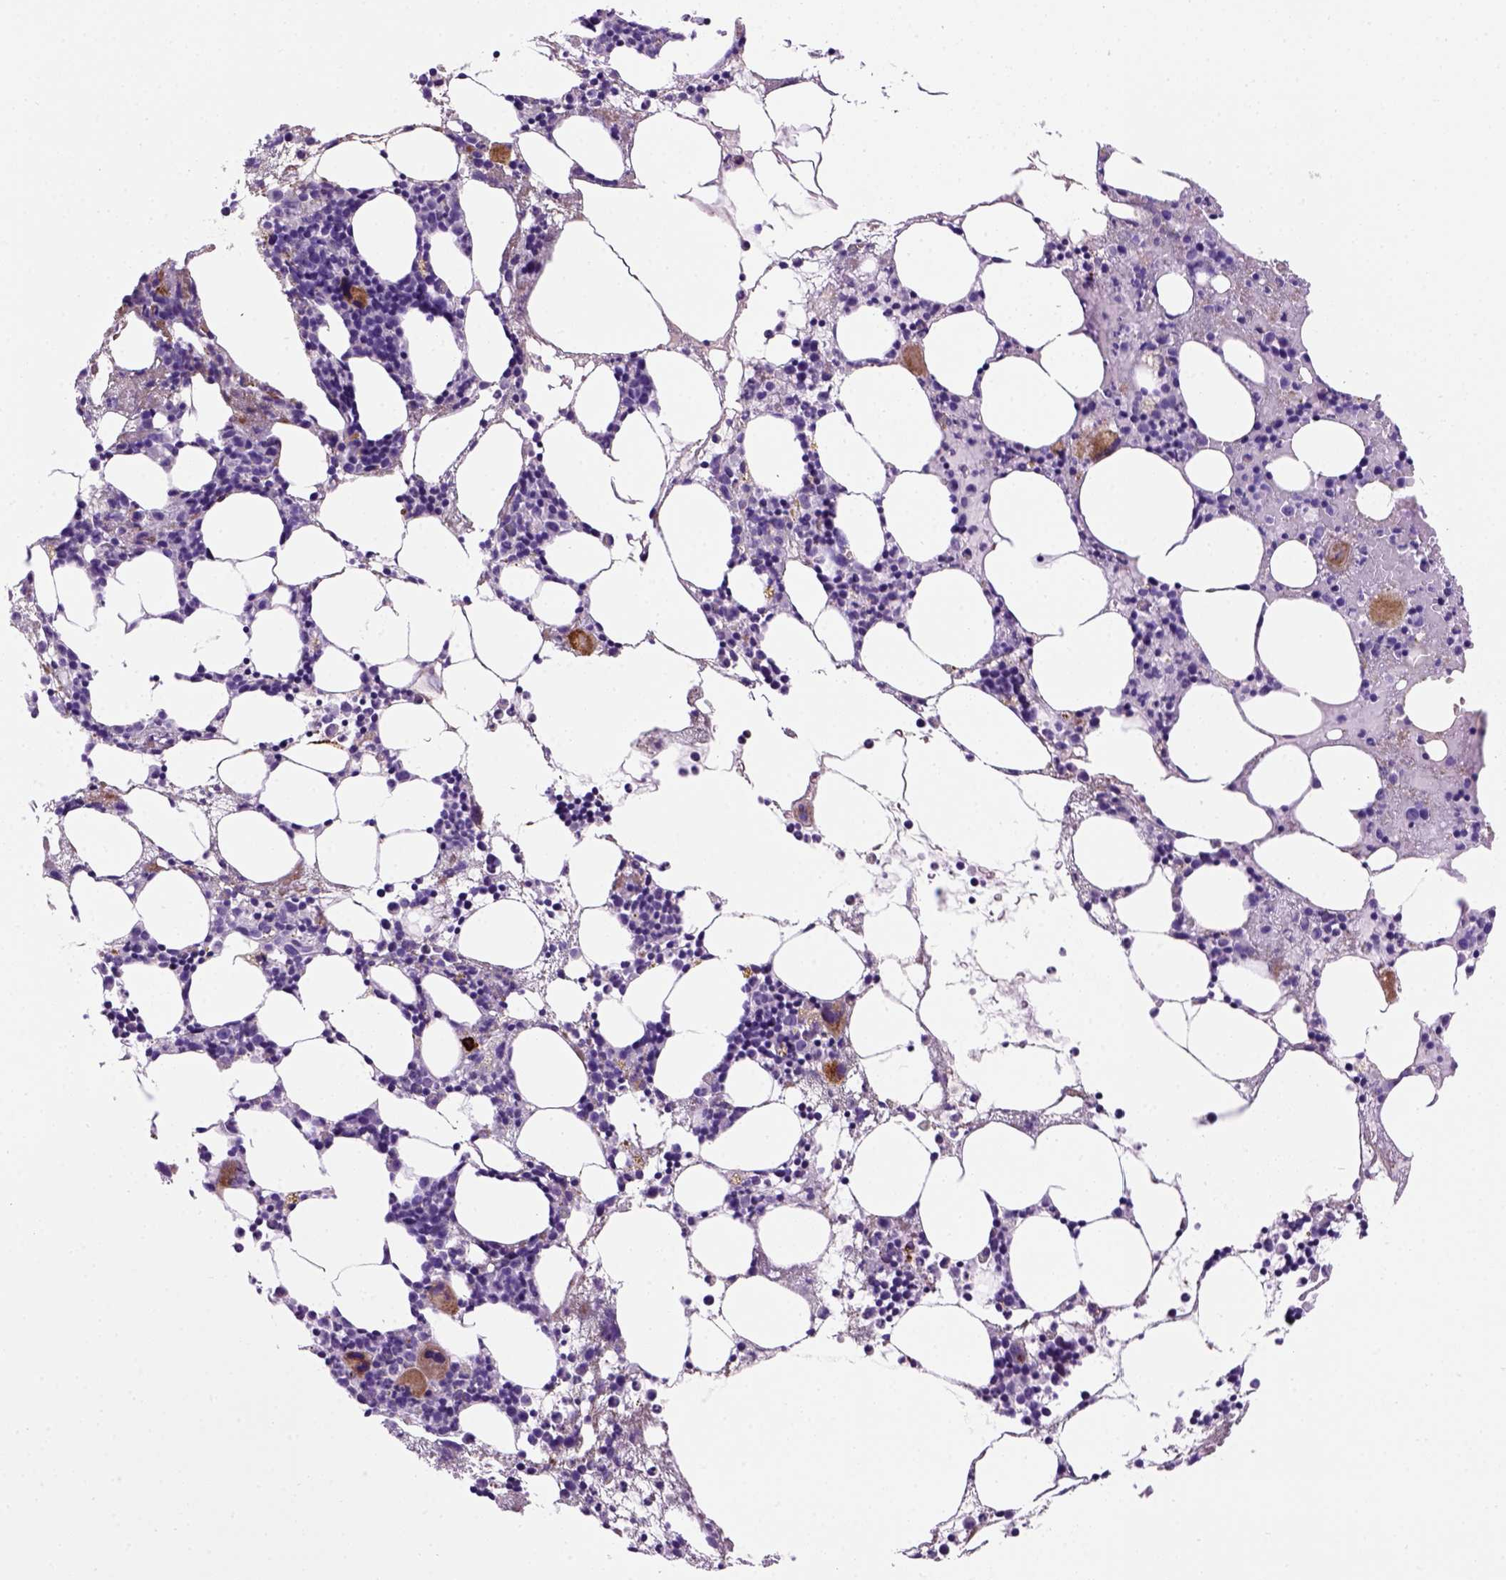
{"staining": {"intensity": "strong", "quantity": "<25%", "location": "cytoplasmic/membranous"}, "tissue": "bone marrow", "cell_type": "Hematopoietic cells", "image_type": "normal", "snomed": [{"axis": "morphology", "description": "Normal tissue, NOS"}, {"axis": "topography", "description": "Bone marrow"}], "caption": "Immunohistochemistry (DAB) staining of normal human bone marrow demonstrates strong cytoplasmic/membranous protein positivity in about <25% of hematopoietic cells.", "gene": "VWF", "patient": {"sex": "male", "age": 54}}